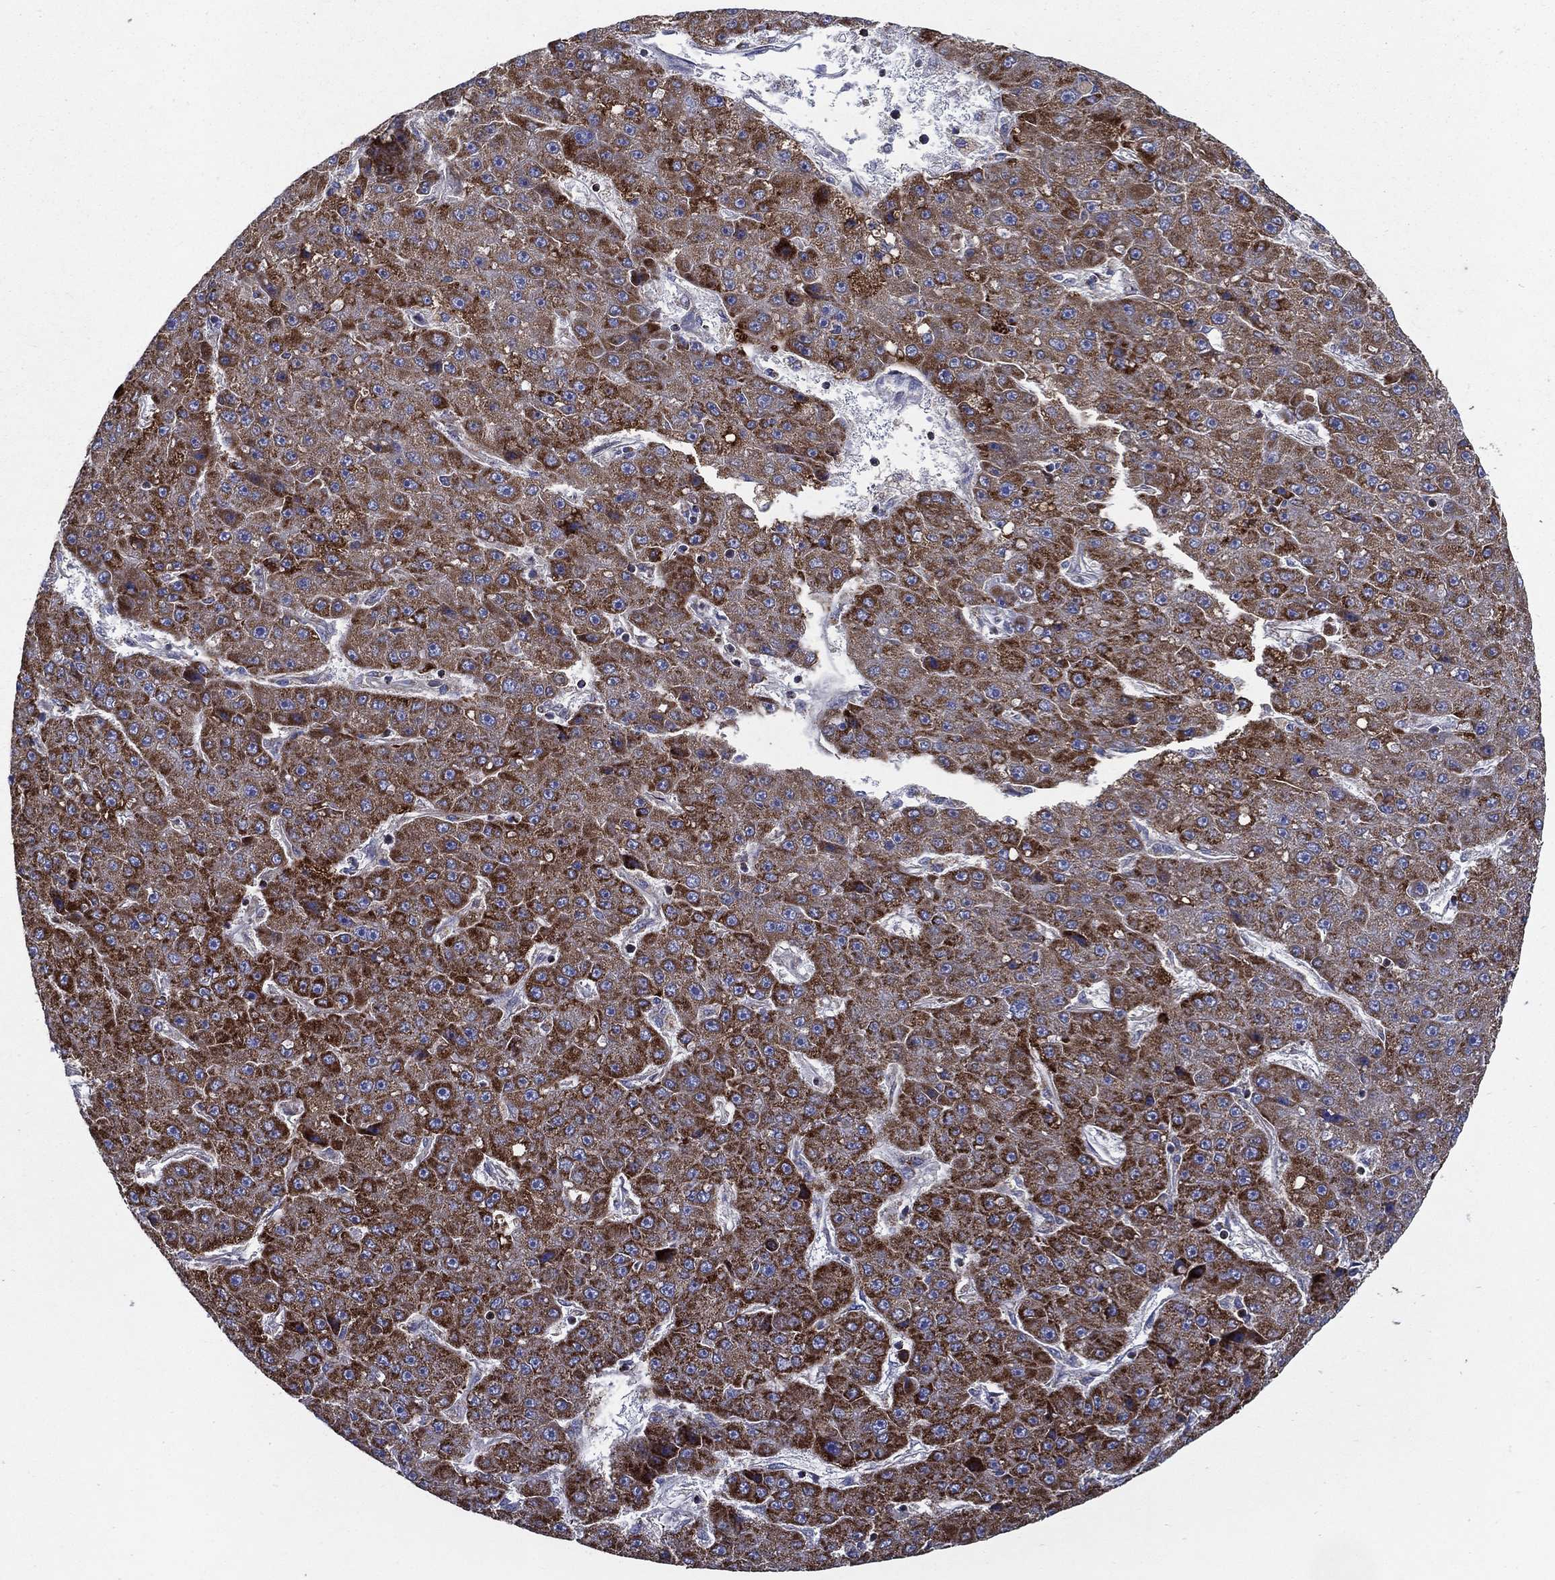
{"staining": {"intensity": "strong", "quantity": ">75%", "location": "cytoplasmic/membranous"}, "tissue": "liver cancer", "cell_type": "Tumor cells", "image_type": "cancer", "snomed": [{"axis": "morphology", "description": "Carcinoma, Hepatocellular, NOS"}, {"axis": "topography", "description": "Liver"}], "caption": "Strong cytoplasmic/membranous positivity for a protein is present in about >75% of tumor cells of liver cancer (hepatocellular carcinoma) using immunohistochemistry (IHC).", "gene": "SFXN1", "patient": {"sex": "male", "age": 67}}